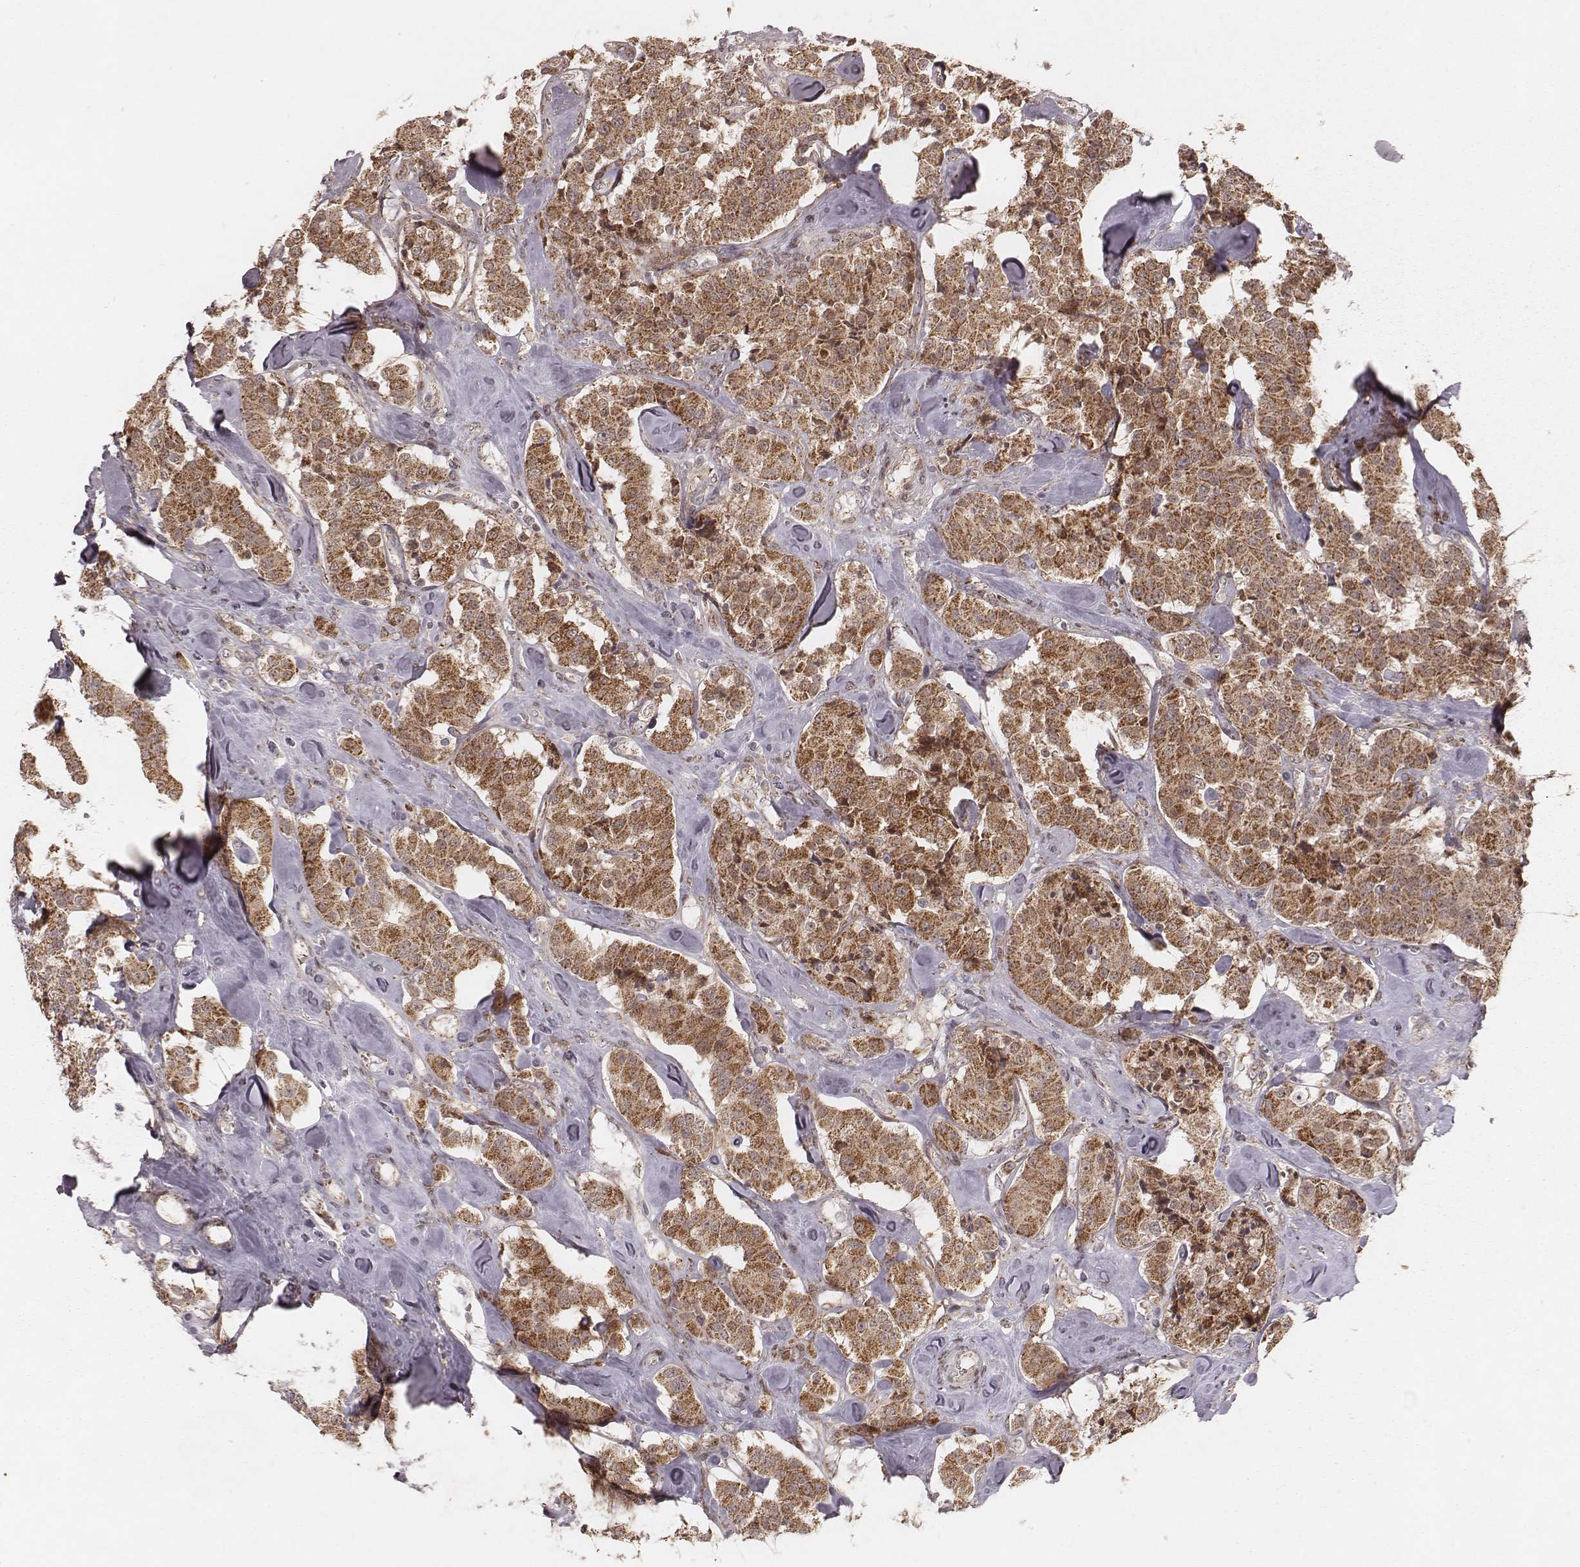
{"staining": {"intensity": "moderate", "quantity": ">75%", "location": "cytoplasmic/membranous"}, "tissue": "carcinoid", "cell_type": "Tumor cells", "image_type": "cancer", "snomed": [{"axis": "morphology", "description": "Carcinoid, malignant, NOS"}, {"axis": "topography", "description": "Pancreas"}], "caption": "The immunohistochemical stain labels moderate cytoplasmic/membranous staining in tumor cells of carcinoid tissue. The protein is stained brown, and the nuclei are stained in blue (DAB IHC with brightfield microscopy, high magnification).", "gene": "NDUFA7", "patient": {"sex": "male", "age": 41}}